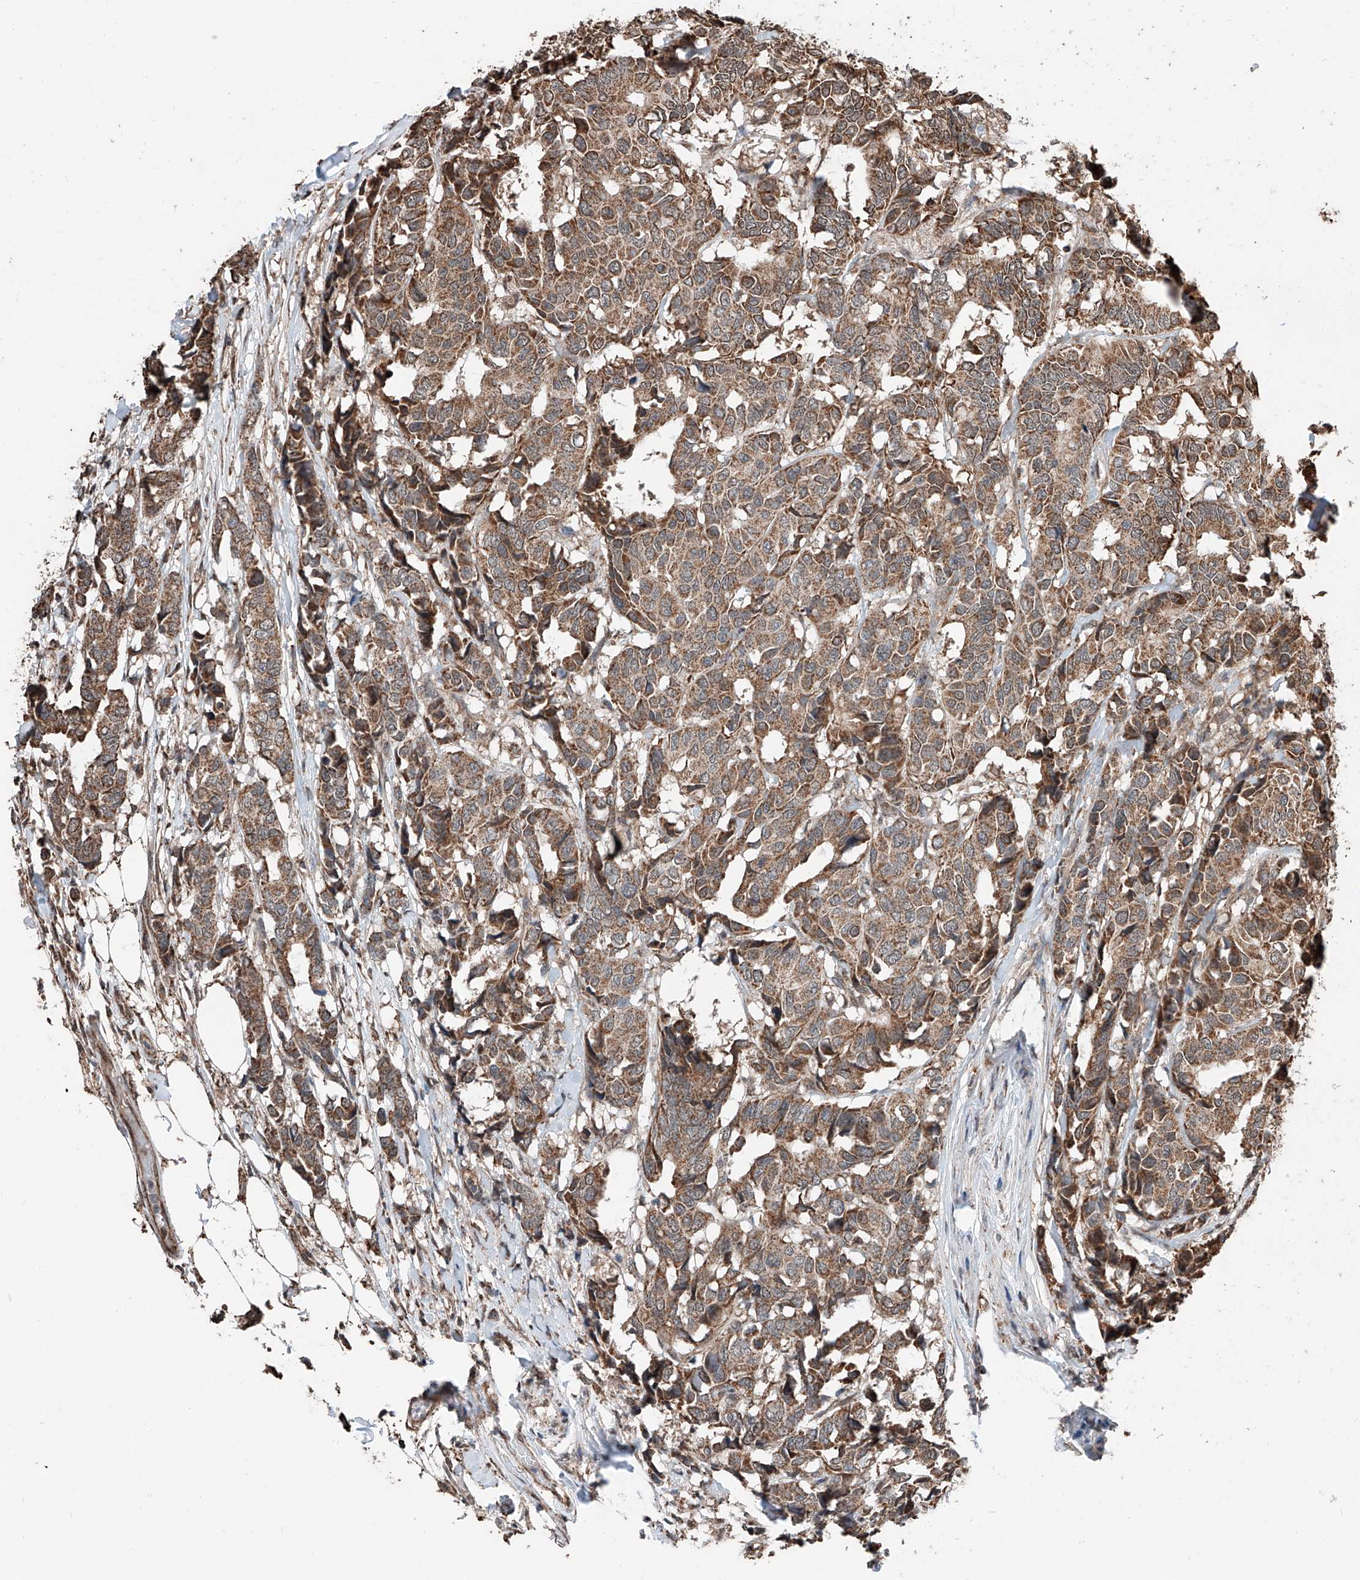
{"staining": {"intensity": "moderate", "quantity": ">75%", "location": "cytoplasmic/membranous"}, "tissue": "breast cancer", "cell_type": "Tumor cells", "image_type": "cancer", "snomed": [{"axis": "morphology", "description": "Duct carcinoma"}, {"axis": "topography", "description": "Breast"}], "caption": "Immunohistochemical staining of human intraductal carcinoma (breast) shows moderate cytoplasmic/membranous protein staining in about >75% of tumor cells. Nuclei are stained in blue.", "gene": "ZNF445", "patient": {"sex": "female", "age": 87}}